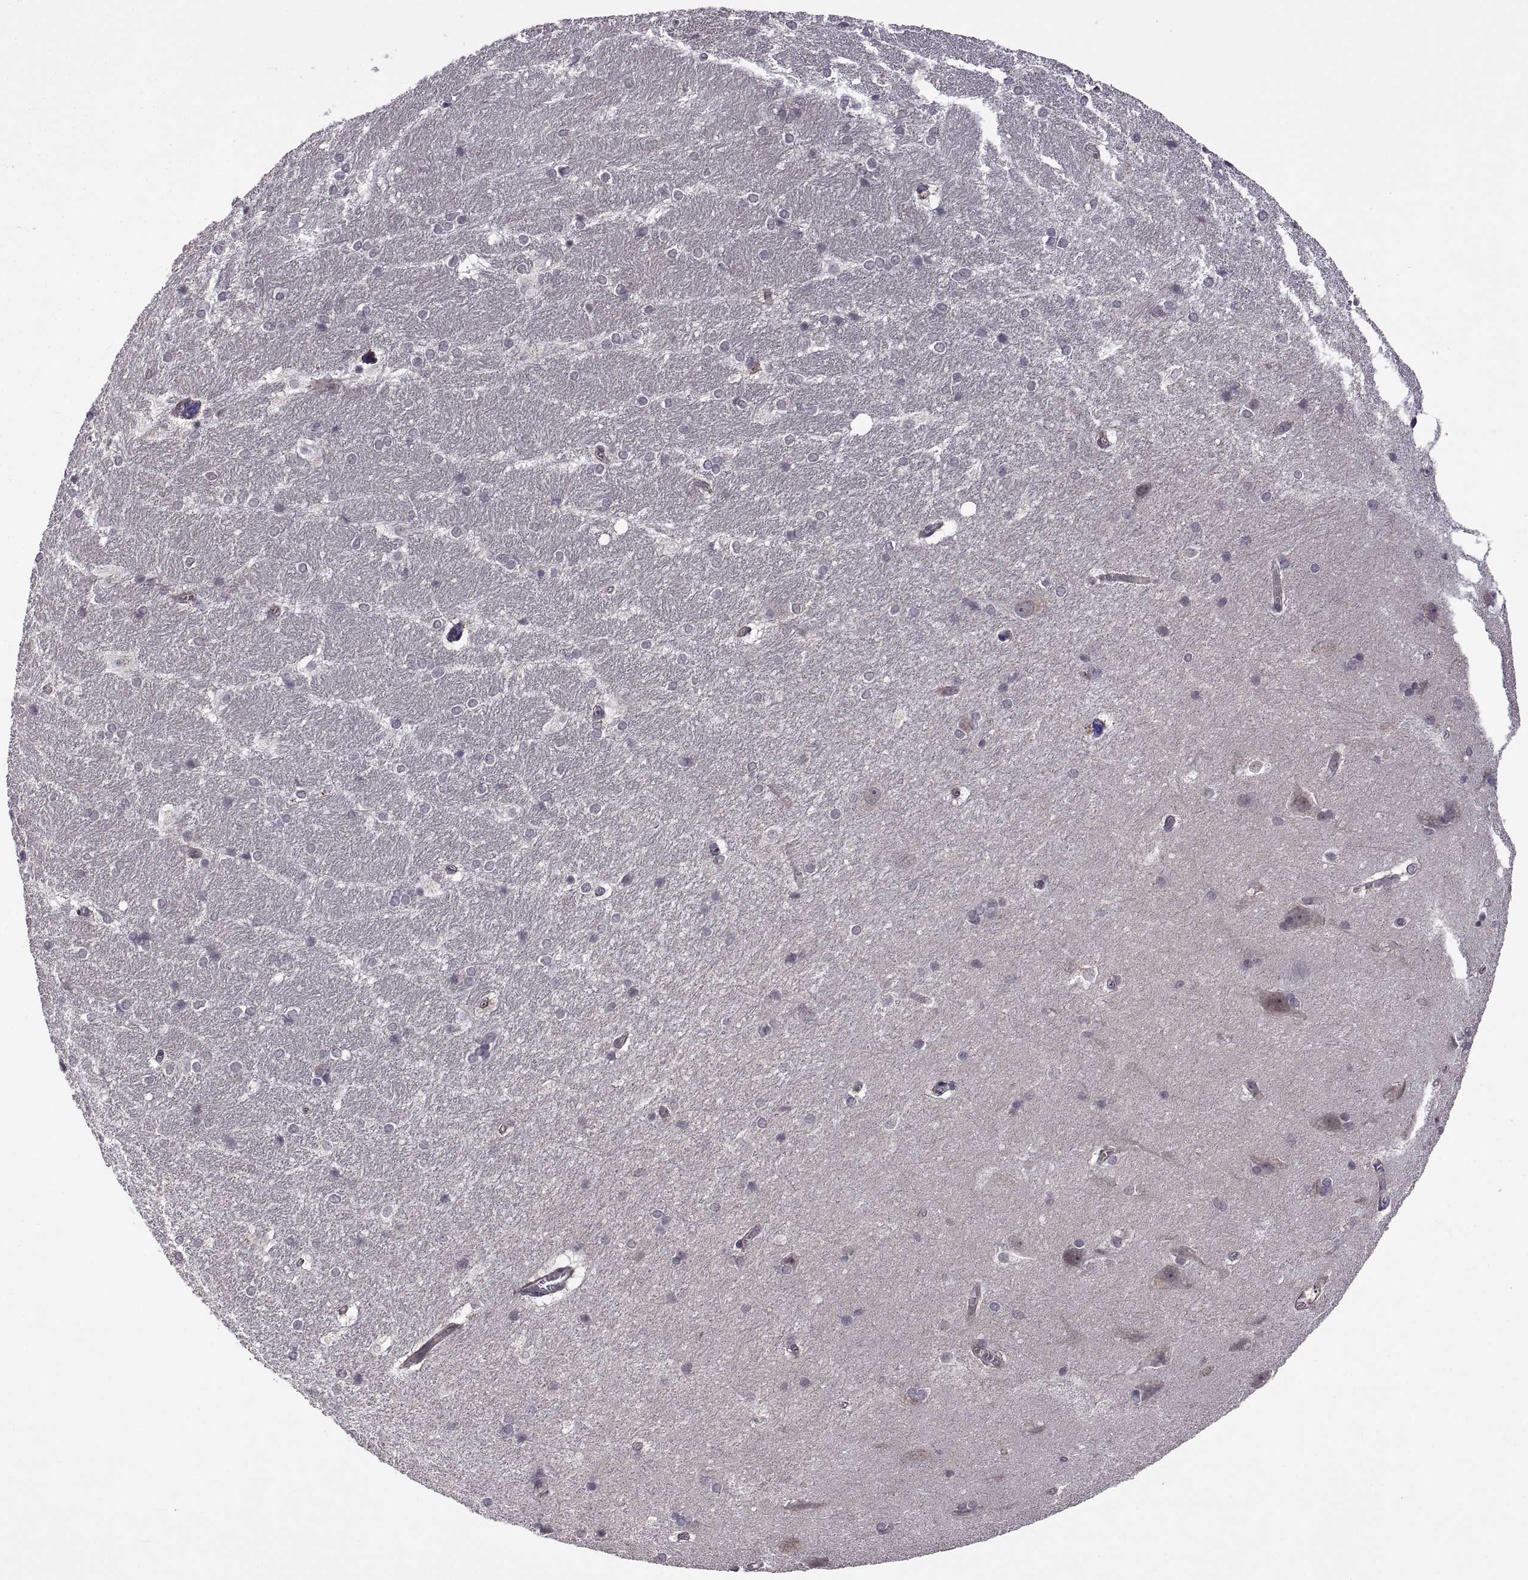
{"staining": {"intensity": "negative", "quantity": "none", "location": "none"}, "tissue": "hippocampus", "cell_type": "Glial cells", "image_type": "normal", "snomed": [{"axis": "morphology", "description": "Normal tissue, NOS"}, {"axis": "topography", "description": "Cerebral cortex"}, {"axis": "topography", "description": "Hippocampus"}], "caption": "DAB (3,3'-diaminobenzidine) immunohistochemical staining of unremarkable human hippocampus displays no significant positivity in glial cells. (DAB immunohistochemistry, high magnification).", "gene": "LAMA1", "patient": {"sex": "female", "age": 19}}